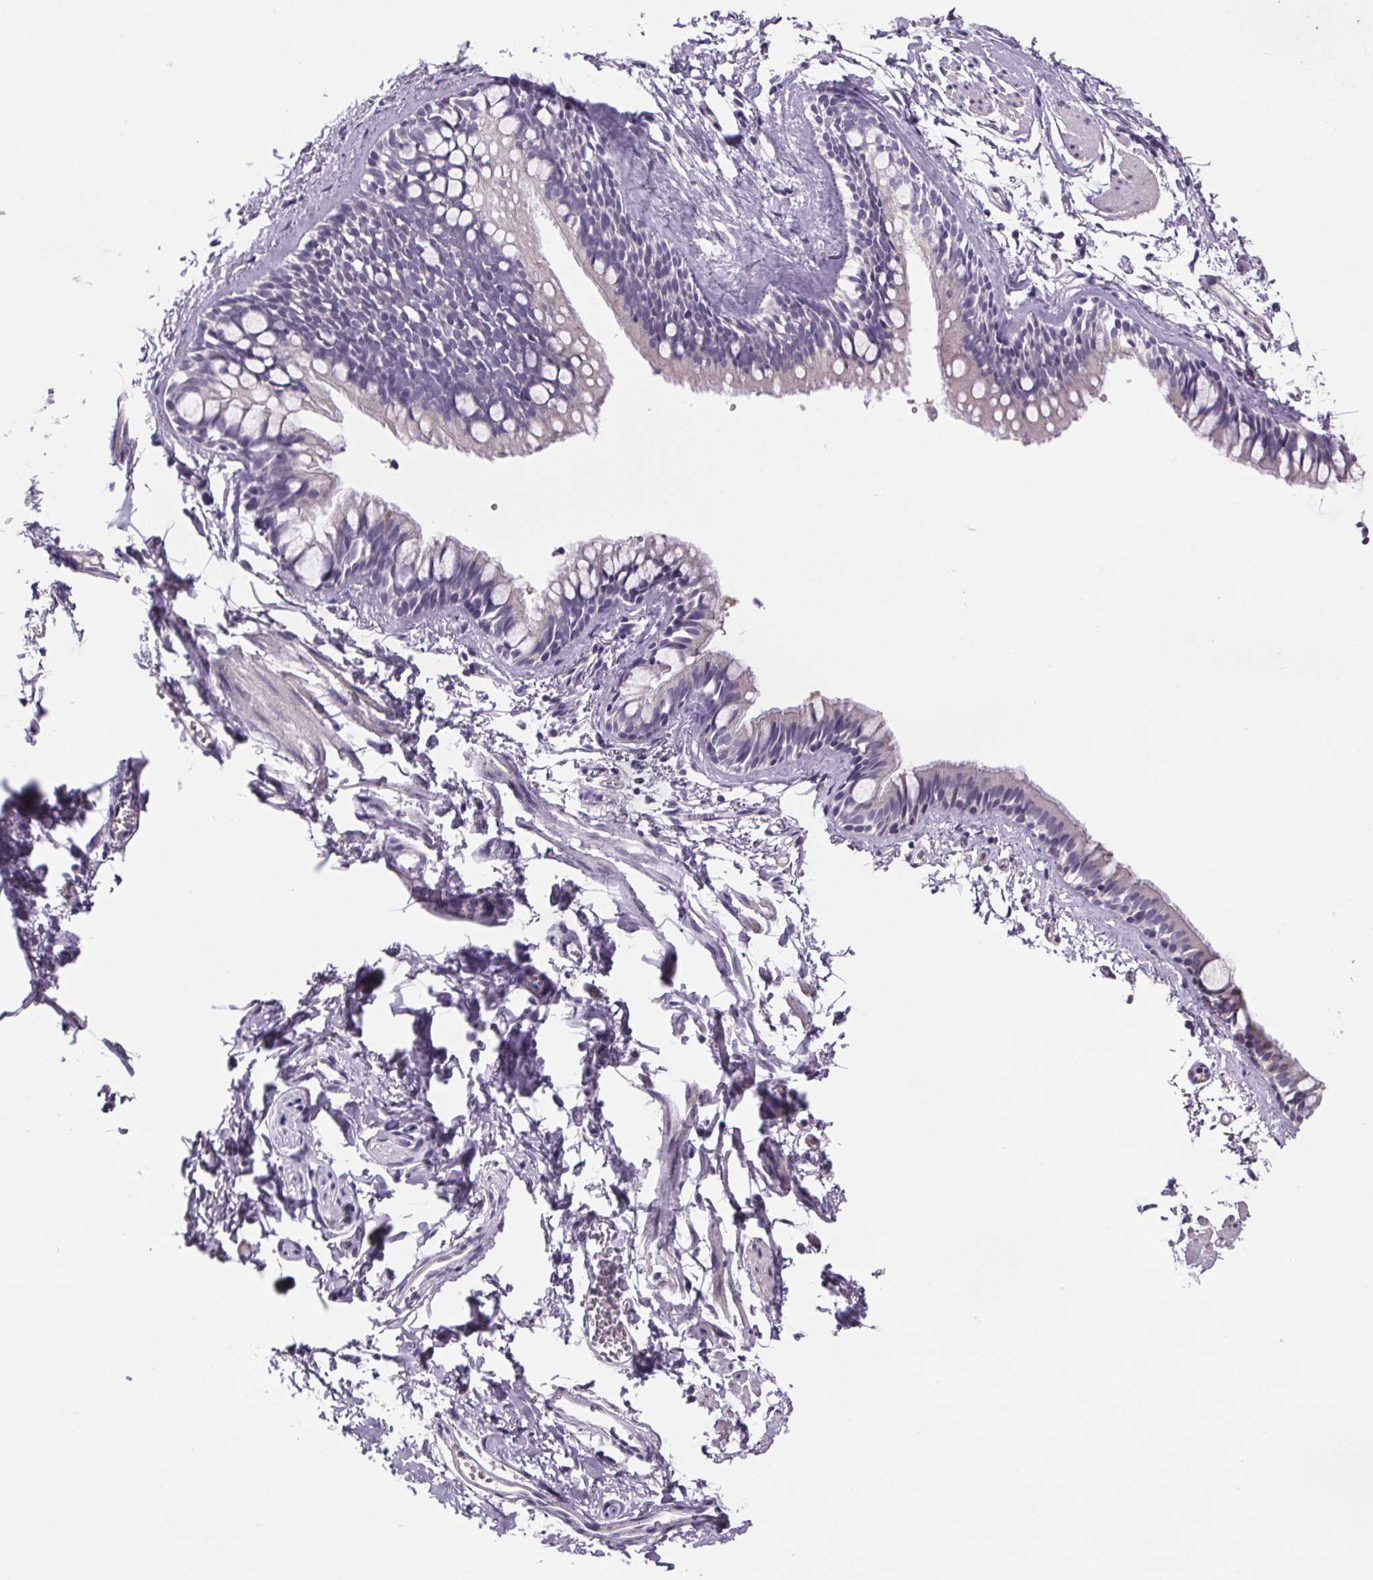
{"staining": {"intensity": "negative", "quantity": "none", "location": "none"}, "tissue": "bronchus", "cell_type": "Respiratory epithelial cells", "image_type": "normal", "snomed": [{"axis": "morphology", "description": "Normal tissue, NOS"}, {"axis": "topography", "description": "Cartilage tissue"}, {"axis": "topography", "description": "Bronchus"}], "caption": "Respiratory epithelial cells show no significant expression in normal bronchus.", "gene": "CUBN", "patient": {"sex": "female", "age": 59}}